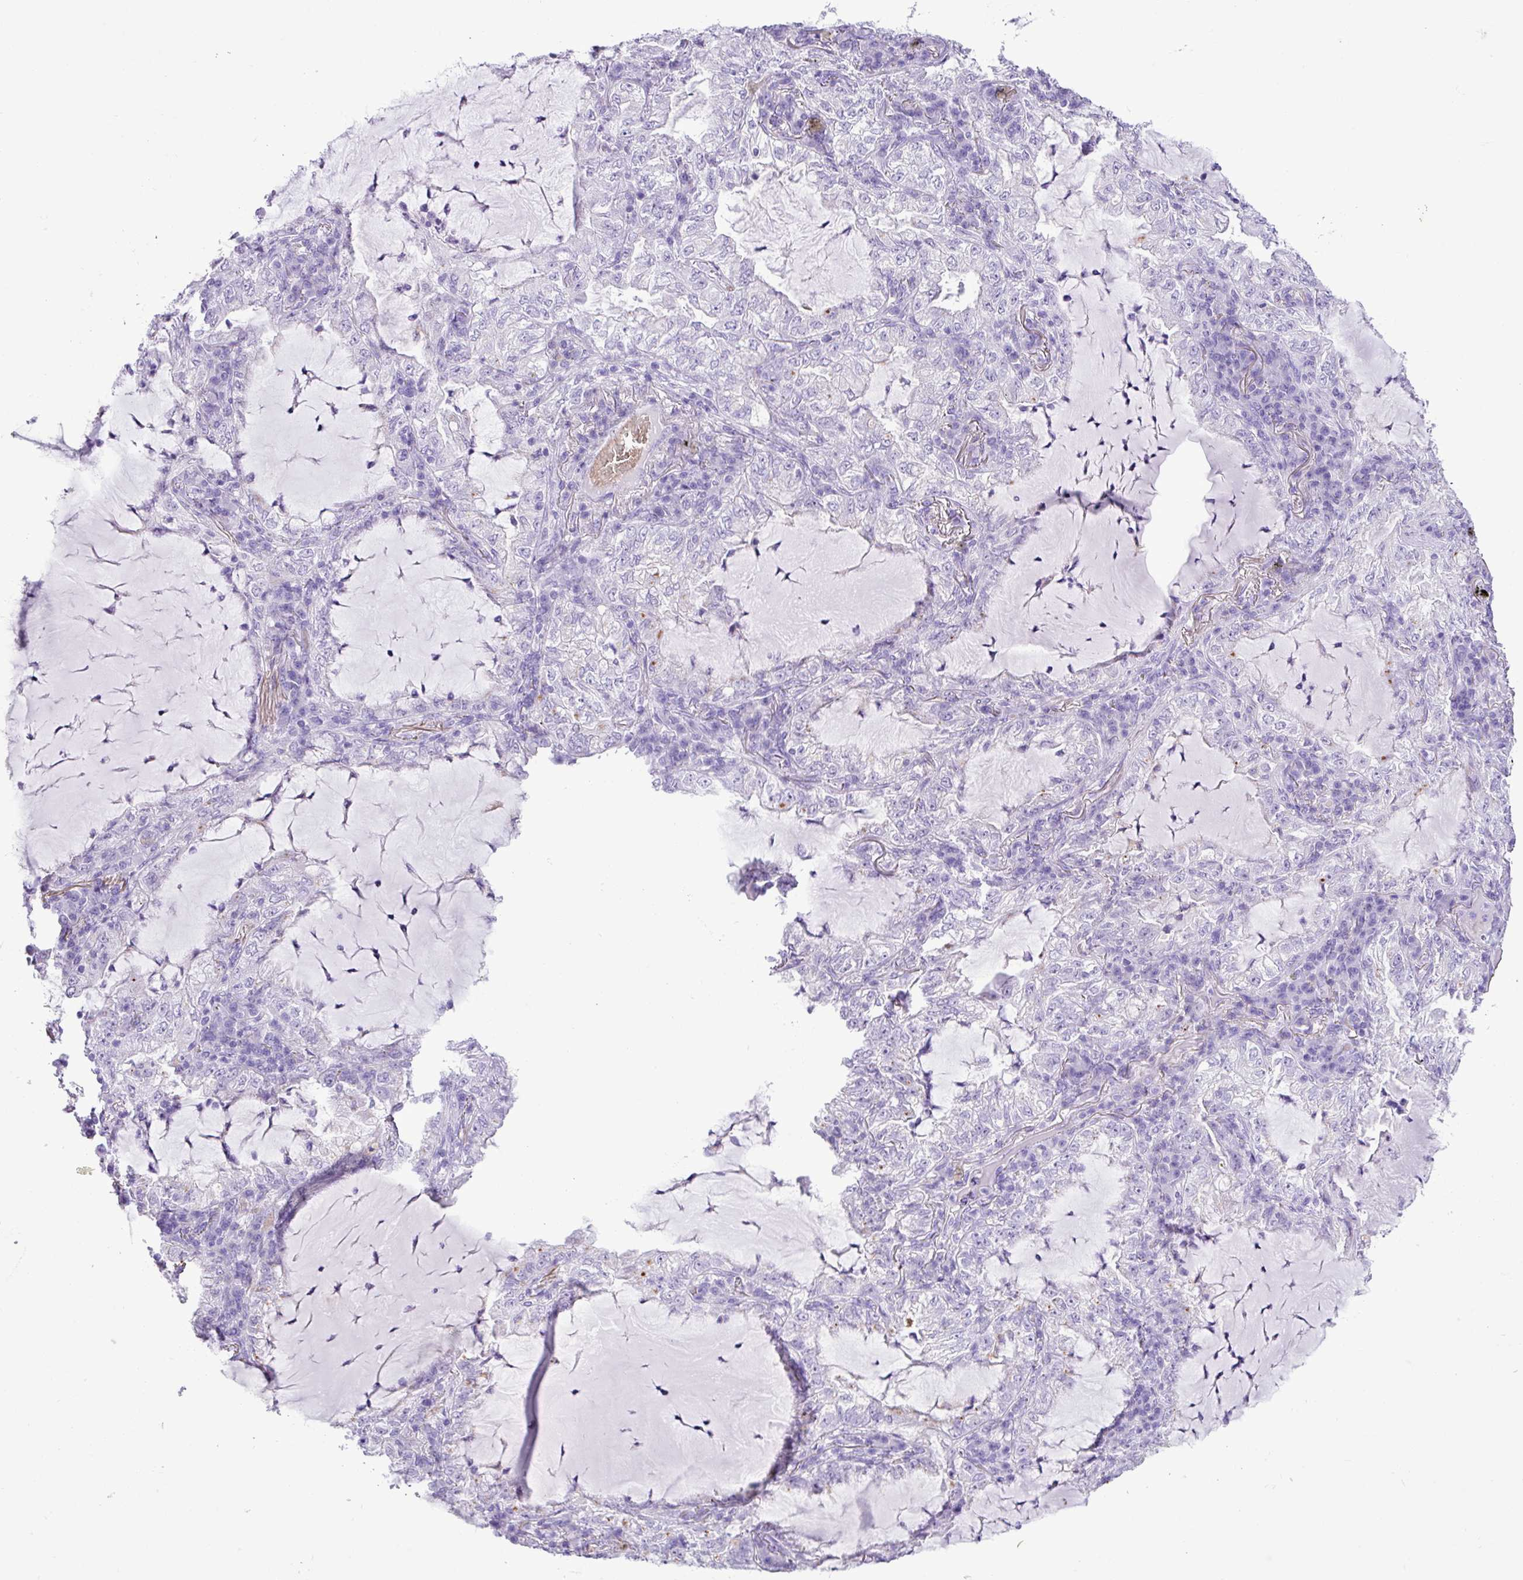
{"staining": {"intensity": "negative", "quantity": "none", "location": "none"}, "tissue": "lung cancer", "cell_type": "Tumor cells", "image_type": "cancer", "snomed": [{"axis": "morphology", "description": "Adenocarcinoma, NOS"}, {"axis": "topography", "description": "Lung"}], "caption": "The immunohistochemistry (IHC) histopathology image has no significant expression in tumor cells of lung adenocarcinoma tissue.", "gene": "ZSCAN5A", "patient": {"sex": "female", "age": 73}}